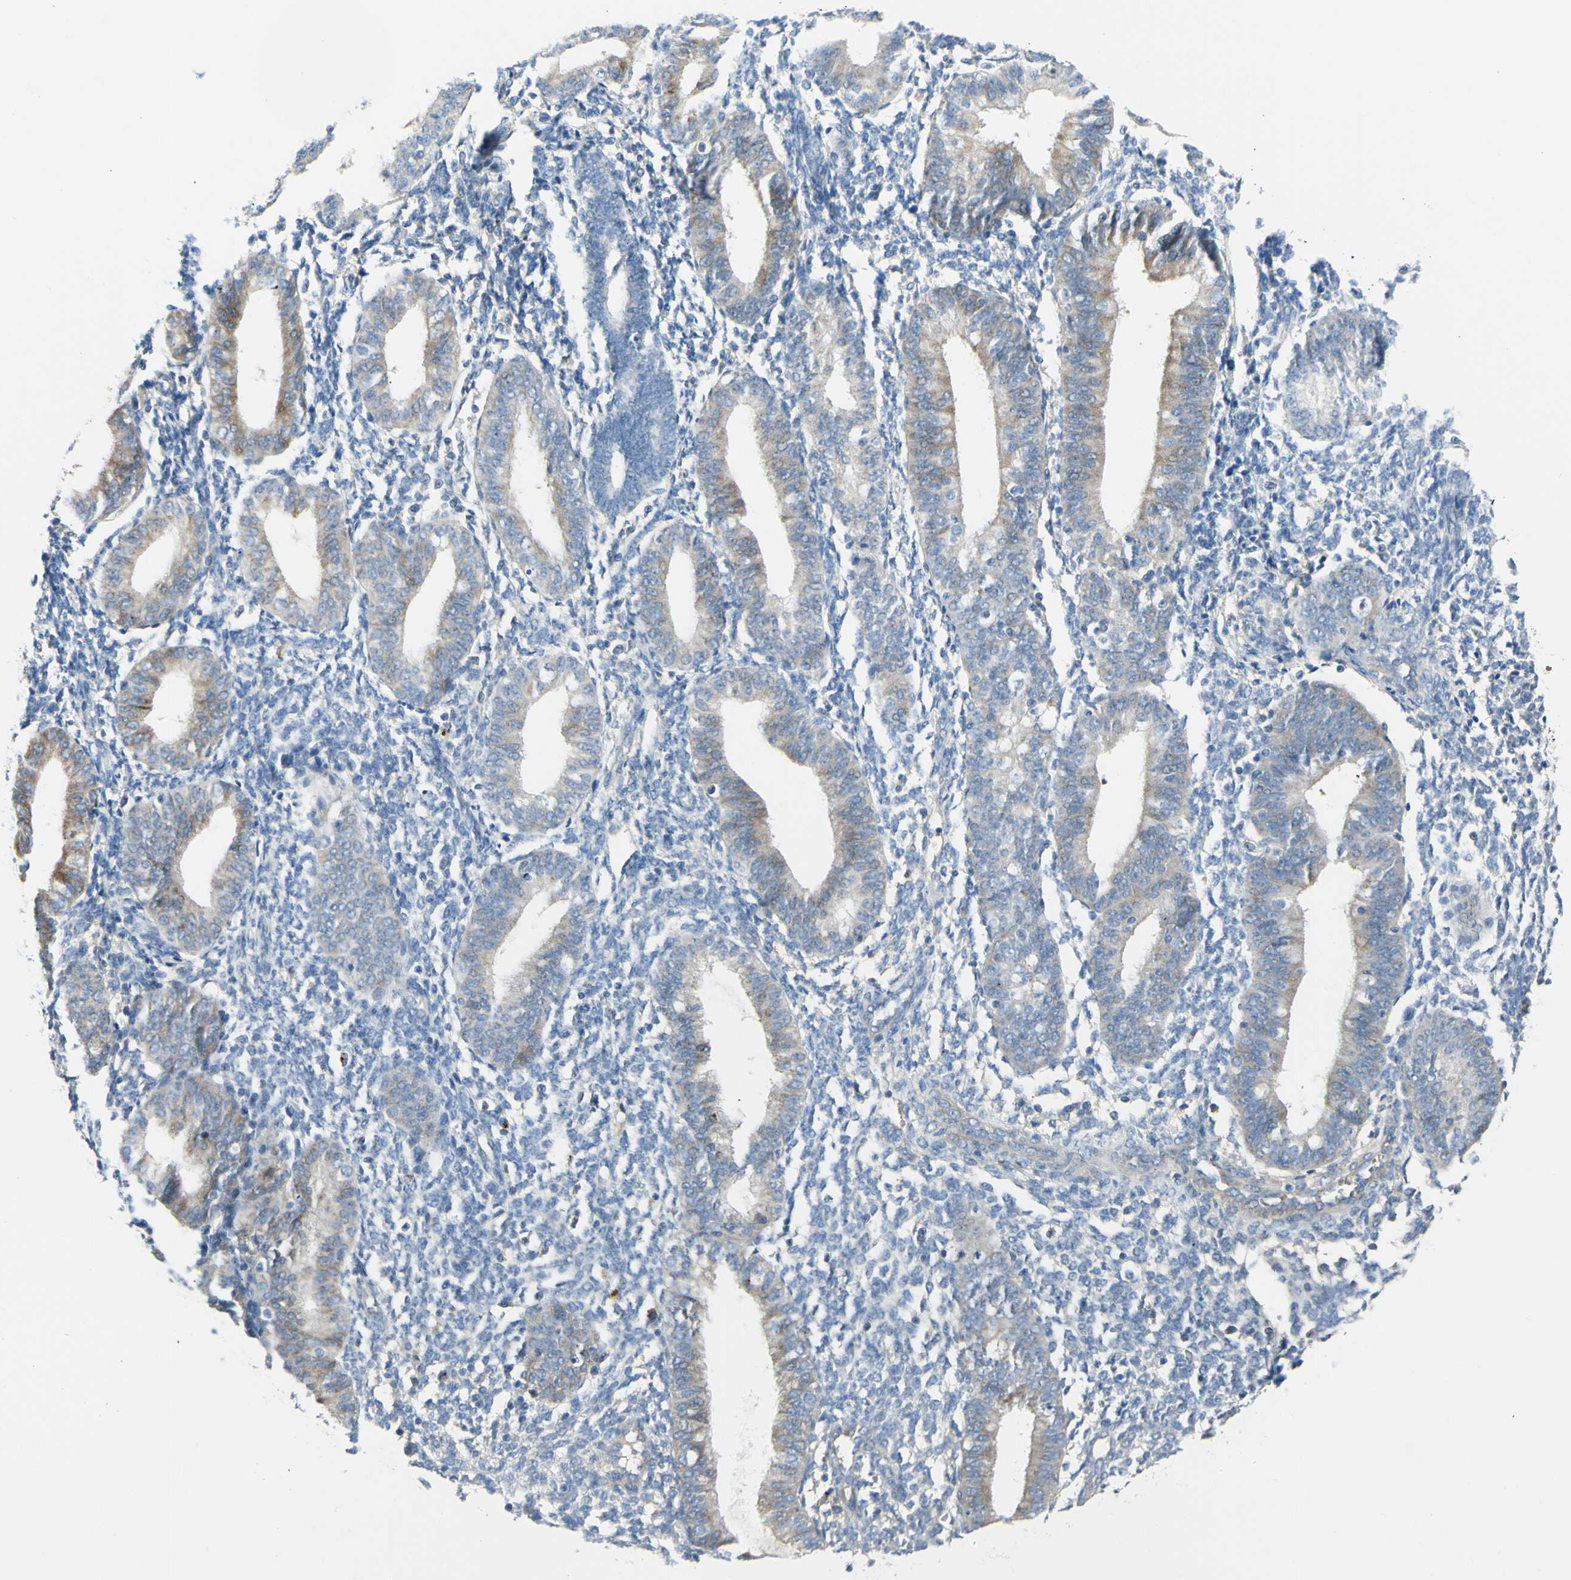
{"staining": {"intensity": "weak", "quantity": "25%-75%", "location": "cytoplasmic/membranous"}, "tissue": "endometrium", "cell_type": "Cells in endometrial stroma", "image_type": "normal", "snomed": [{"axis": "morphology", "description": "Normal tissue, NOS"}, {"axis": "topography", "description": "Endometrium"}], "caption": "An immunohistochemistry (IHC) photomicrograph of benign tissue is shown. Protein staining in brown highlights weak cytoplasmic/membranous positivity in endometrium within cells in endometrial stroma. (IHC, brightfield microscopy, high magnification).", "gene": "NCBP2L", "patient": {"sex": "female", "age": 61}}